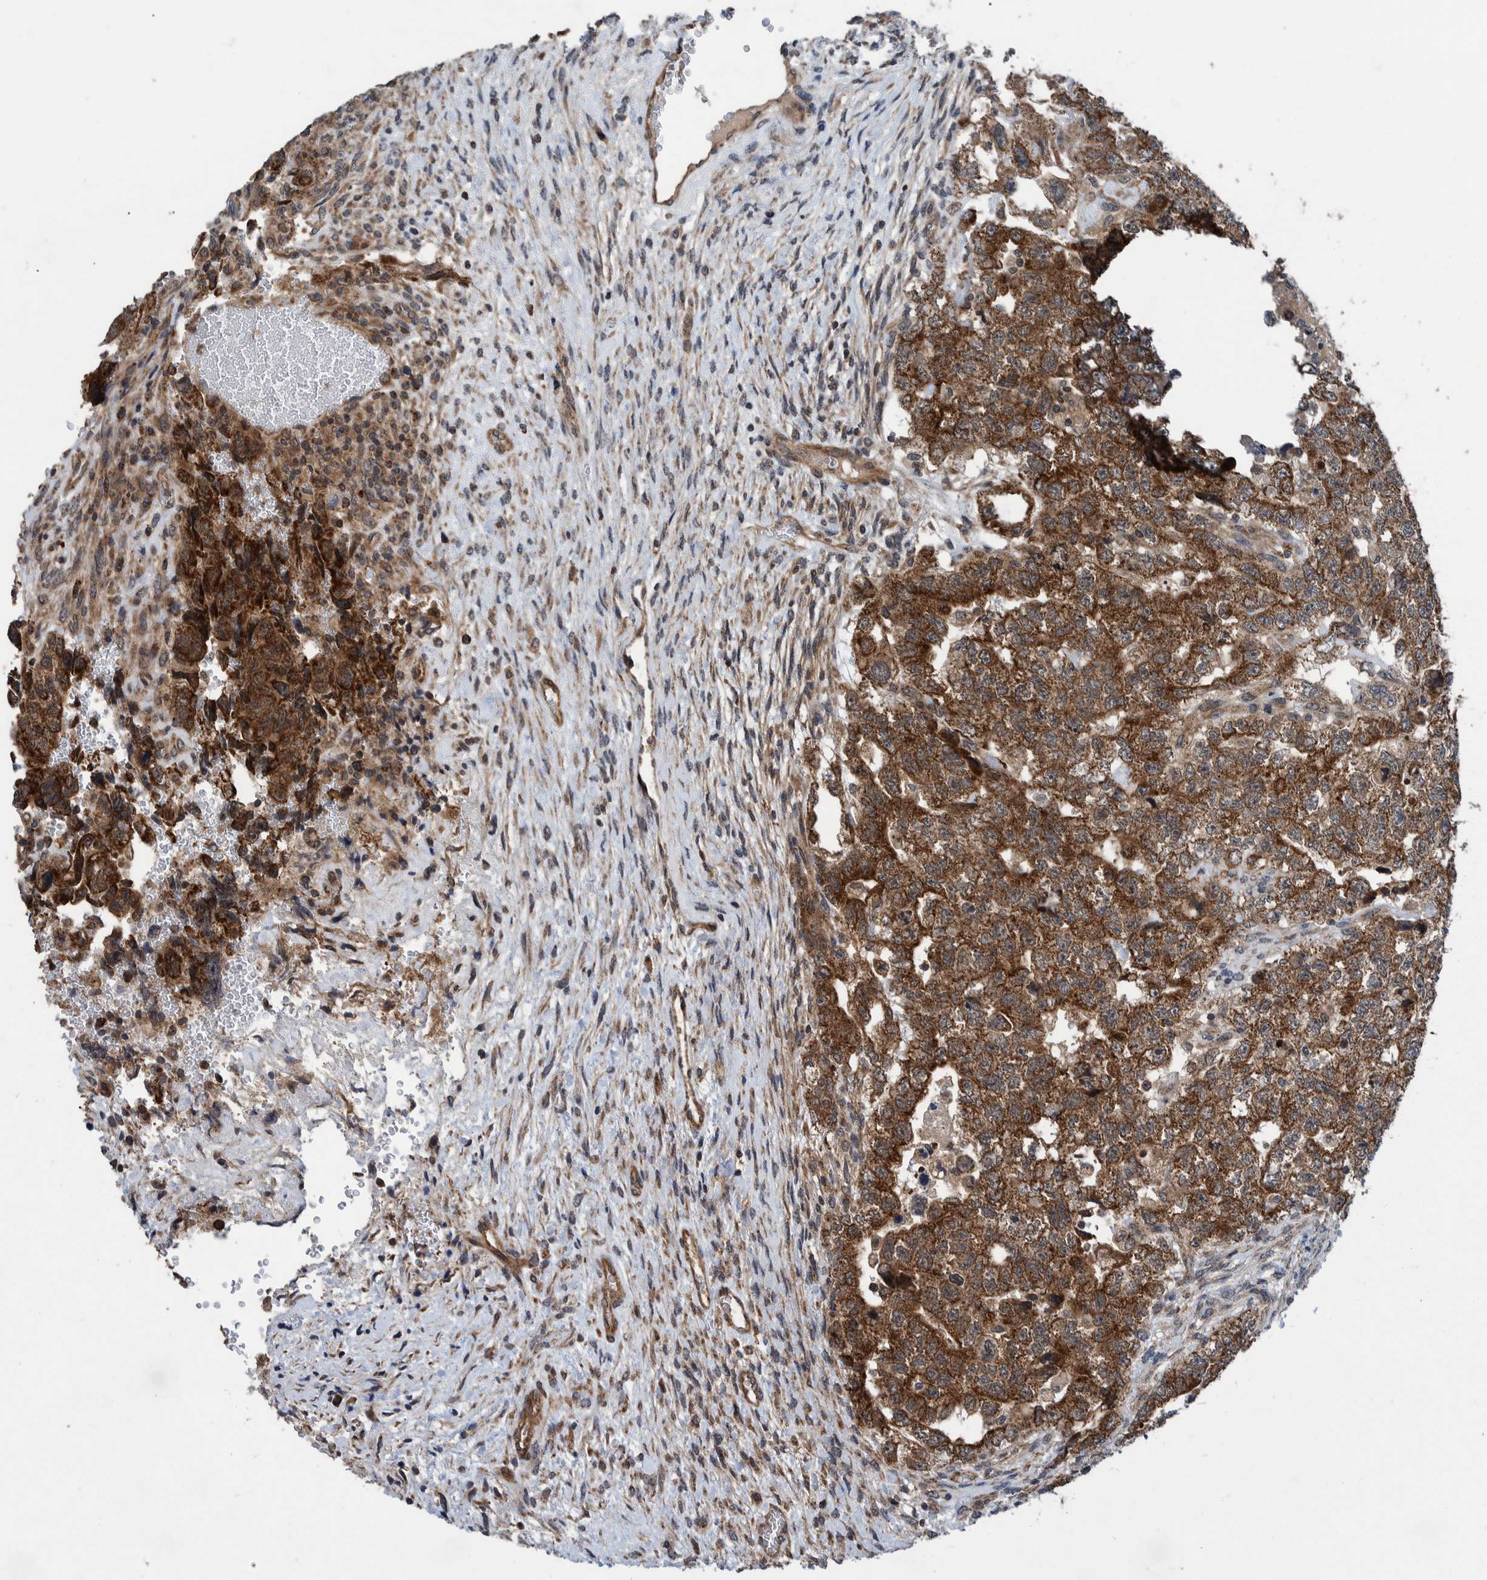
{"staining": {"intensity": "strong", "quantity": ">75%", "location": "cytoplasmic/membranous"}, "tissue": "testis cancer", "cell_type": "Tumor cells", "image_type": "cancer", "snomed": [{"axis": "morphology", "description": "Carcinoma, Embryonal, NOS"}, {"axis": "topography", "description": "Testis"}], "caption": "A histopathology image of testis cancer (embryonal carcinoma) stained for a protein exhibits strong cytoplasmic/membranous brown staining in tumor cells. (Stains: DAB (3,3'-diaminobenzidine) in brown, nuclei in blue, Microscopy: brightfield microscopy at high magnification).", "gene": "MRPS7", "patient": {"sex": "male", "age": 36}}